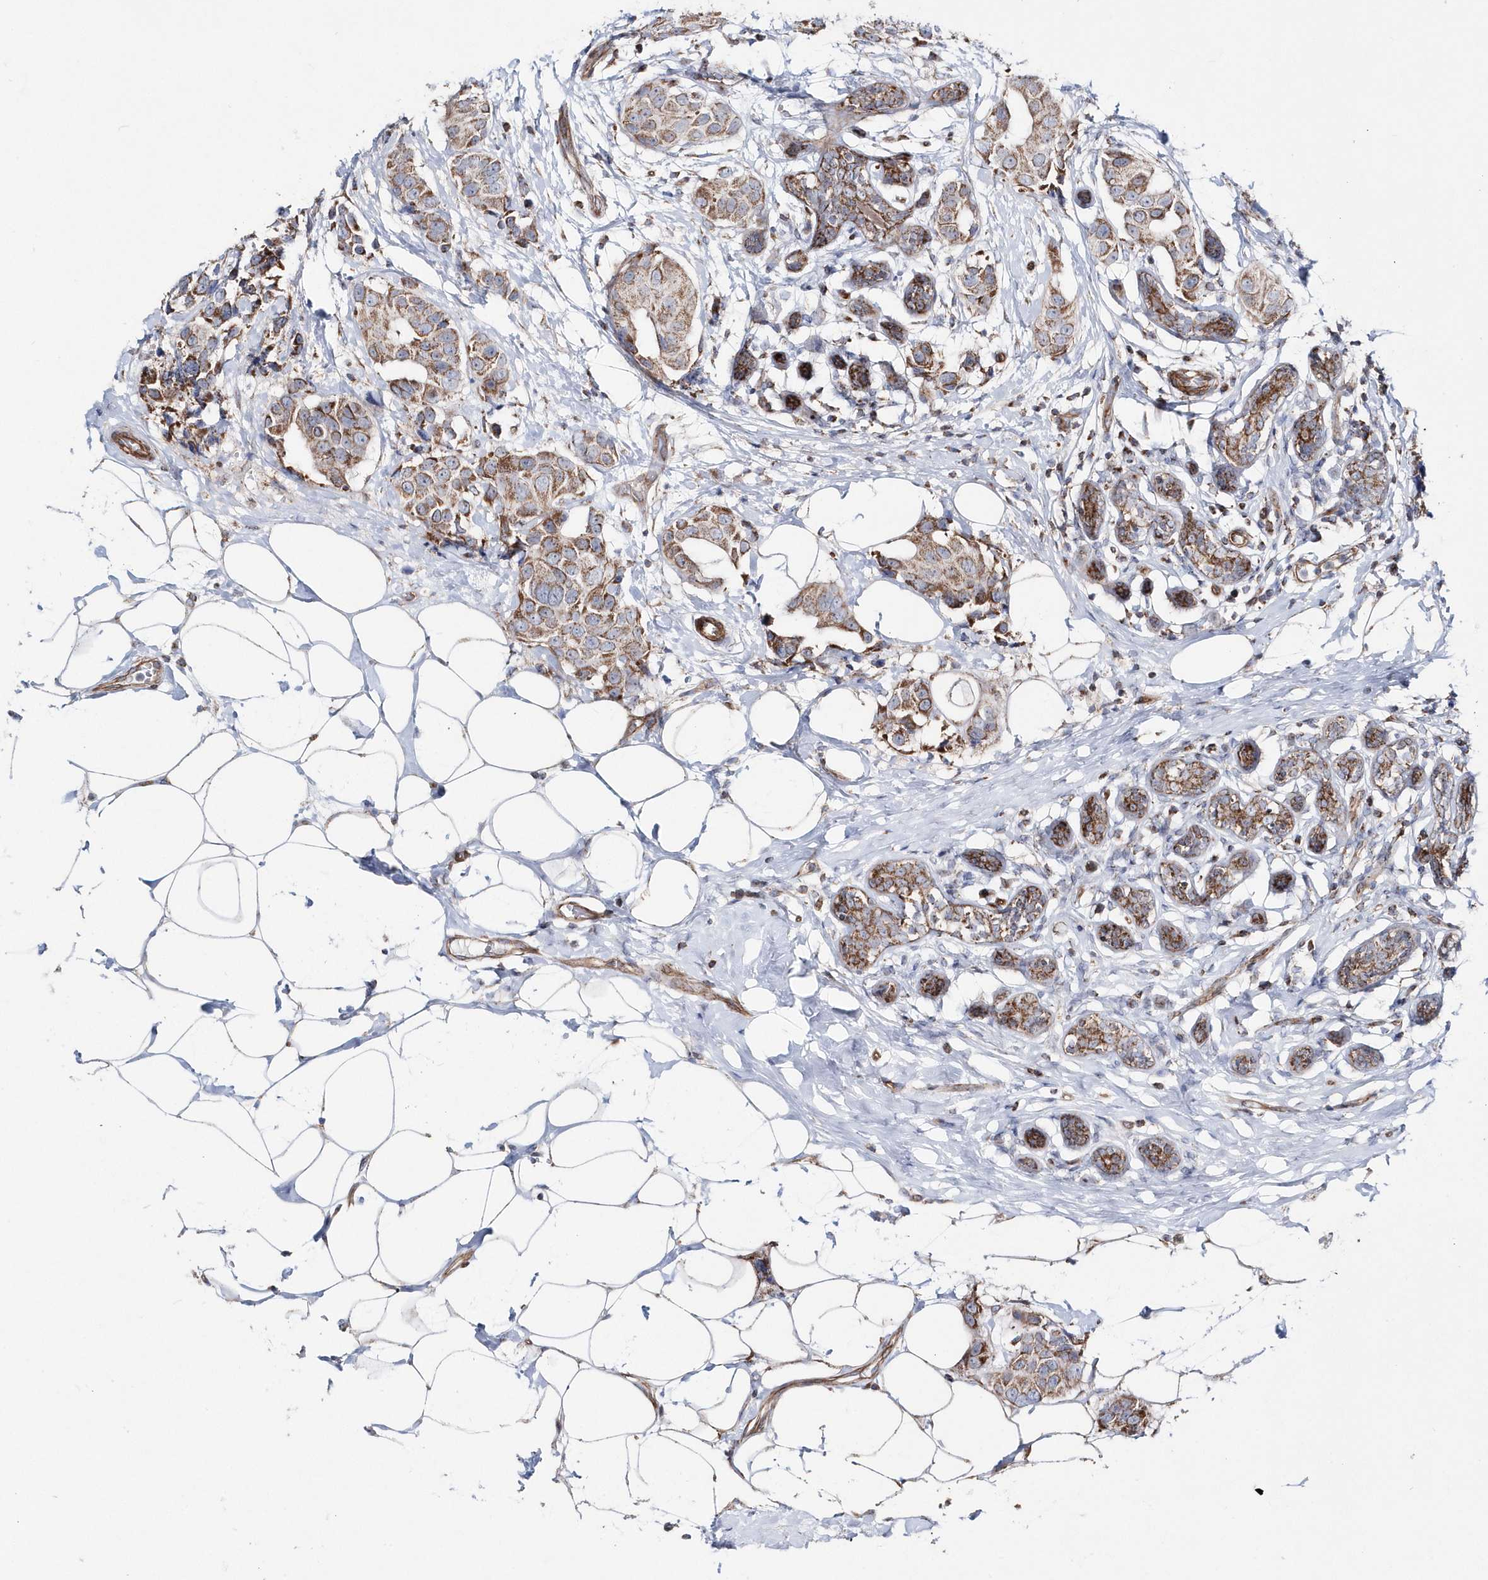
{"staining": {"intensity": "moderate", "quantity": ">75%", "location": "cytoplasmic/membranous"}, "tissue": "breast cancer", "cell_type": "Tumor cells", "image_type": "cancer", "snomed": [{"axis": "morphology", "description": "Normal tissue, NOS"}, {"axis": "morphology", "description": "Duct carcinoma"}, {"axis": "topography", "description": "Breast"}], "caption": "A high-resolution image shows immunohistochemistry (IHC) staining of breast cancer (infiltrating ductal carcinoma), which reveals moderate cytoplasmic/membranous positivity in approximately >75% of tumor cells.", "gene": "OPA1", "patient": {"sex": "female", "age": 39}}